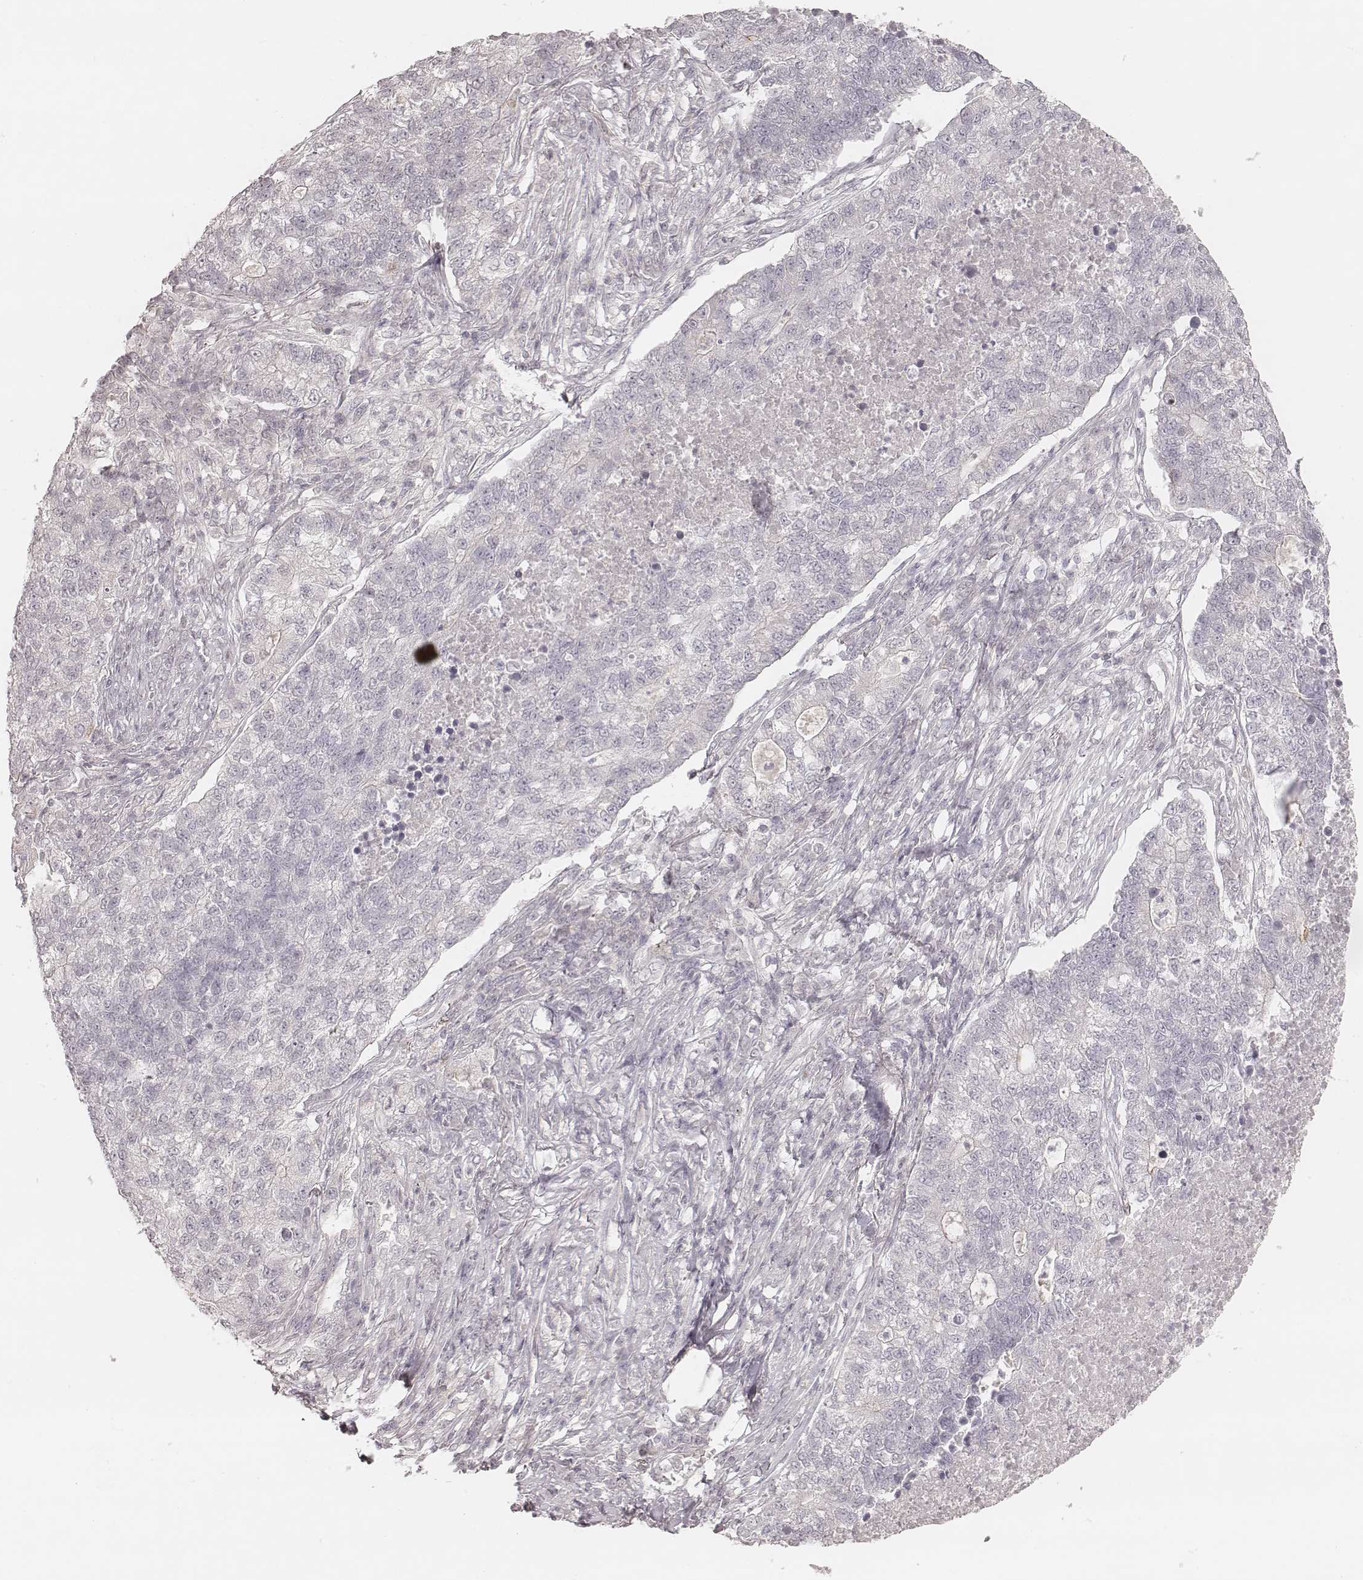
{"staining": {"intensity": "negative", "quantity": "none", "location": "none"}, "tissue": "lung cancer", "cell_type": "Tumor cells", "image_type": "cancer", "snomed": [{"axis": "morphology", "description": "Adenocarcinoma, NOS"}, {"axis": "topography", "description": "Lung"}], "caption": "This is an immunohistochemistry photomicrograph of human lung cancer (adenocarcinoma). There is no staining in tumor cells.", "gene": "ACACB", "patient": {"sex": "male", "age": 57}}